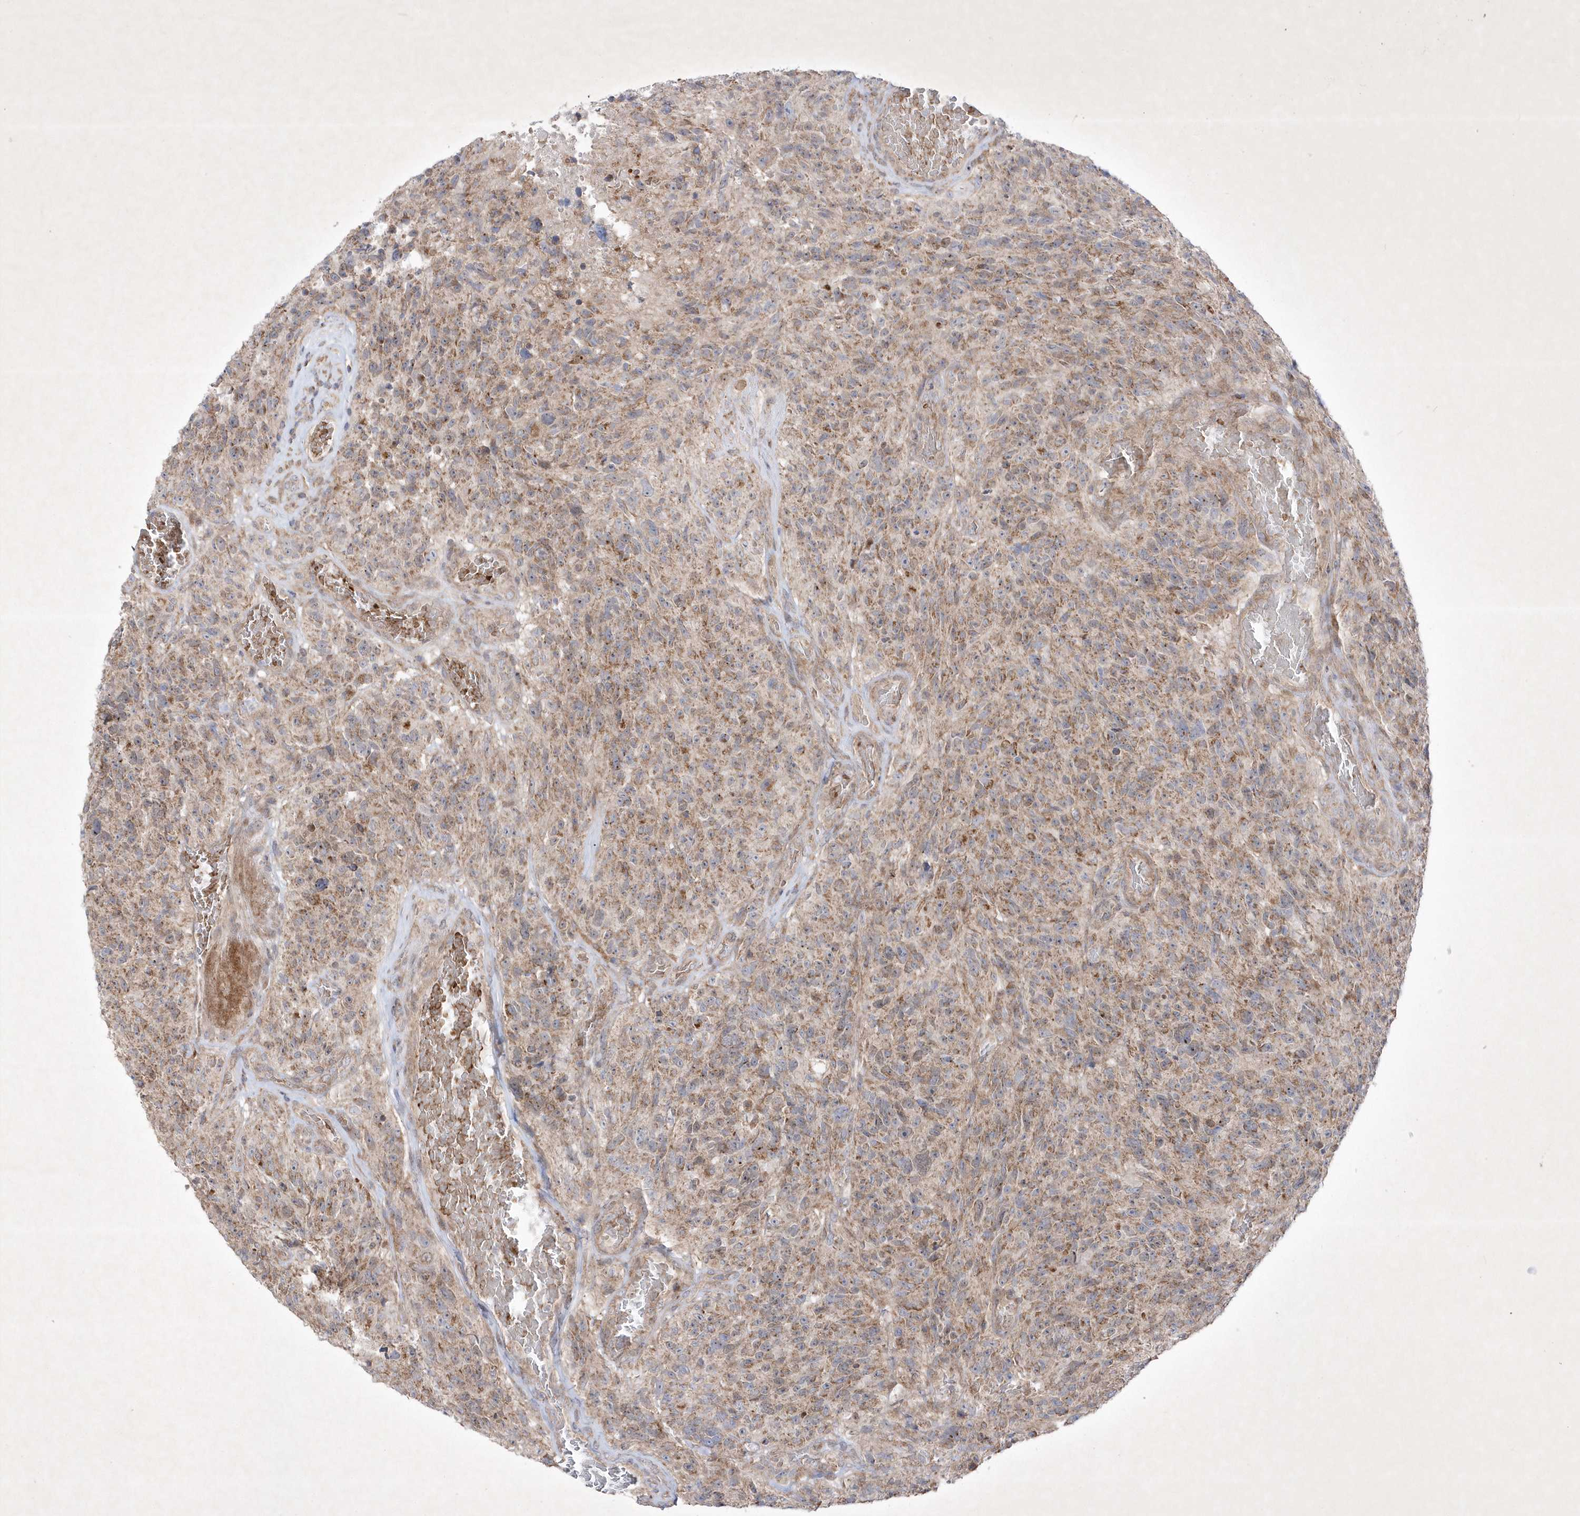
{"staining": {"intensity": "moderate", "quantity": ">75%", "location": "cytoplasmic/membranous"}, "tissue": "glioma", "cell_type": "Tumor cells", "image_type": "cancer", "snomed": [{"axis": "morphology", "description": "Glioma, malignant, High grade"}, {"axis": "topography", "description": "Brain"}], "caption": "There is medium levels of moderate cytoplasmic/membranous staining in tumor cells of malignant high-grade glioma, as demonstrated by immunohistochemical staining (brown color).", "gene": "OPA1", "patient": {"sex": "male", "age": 69}}